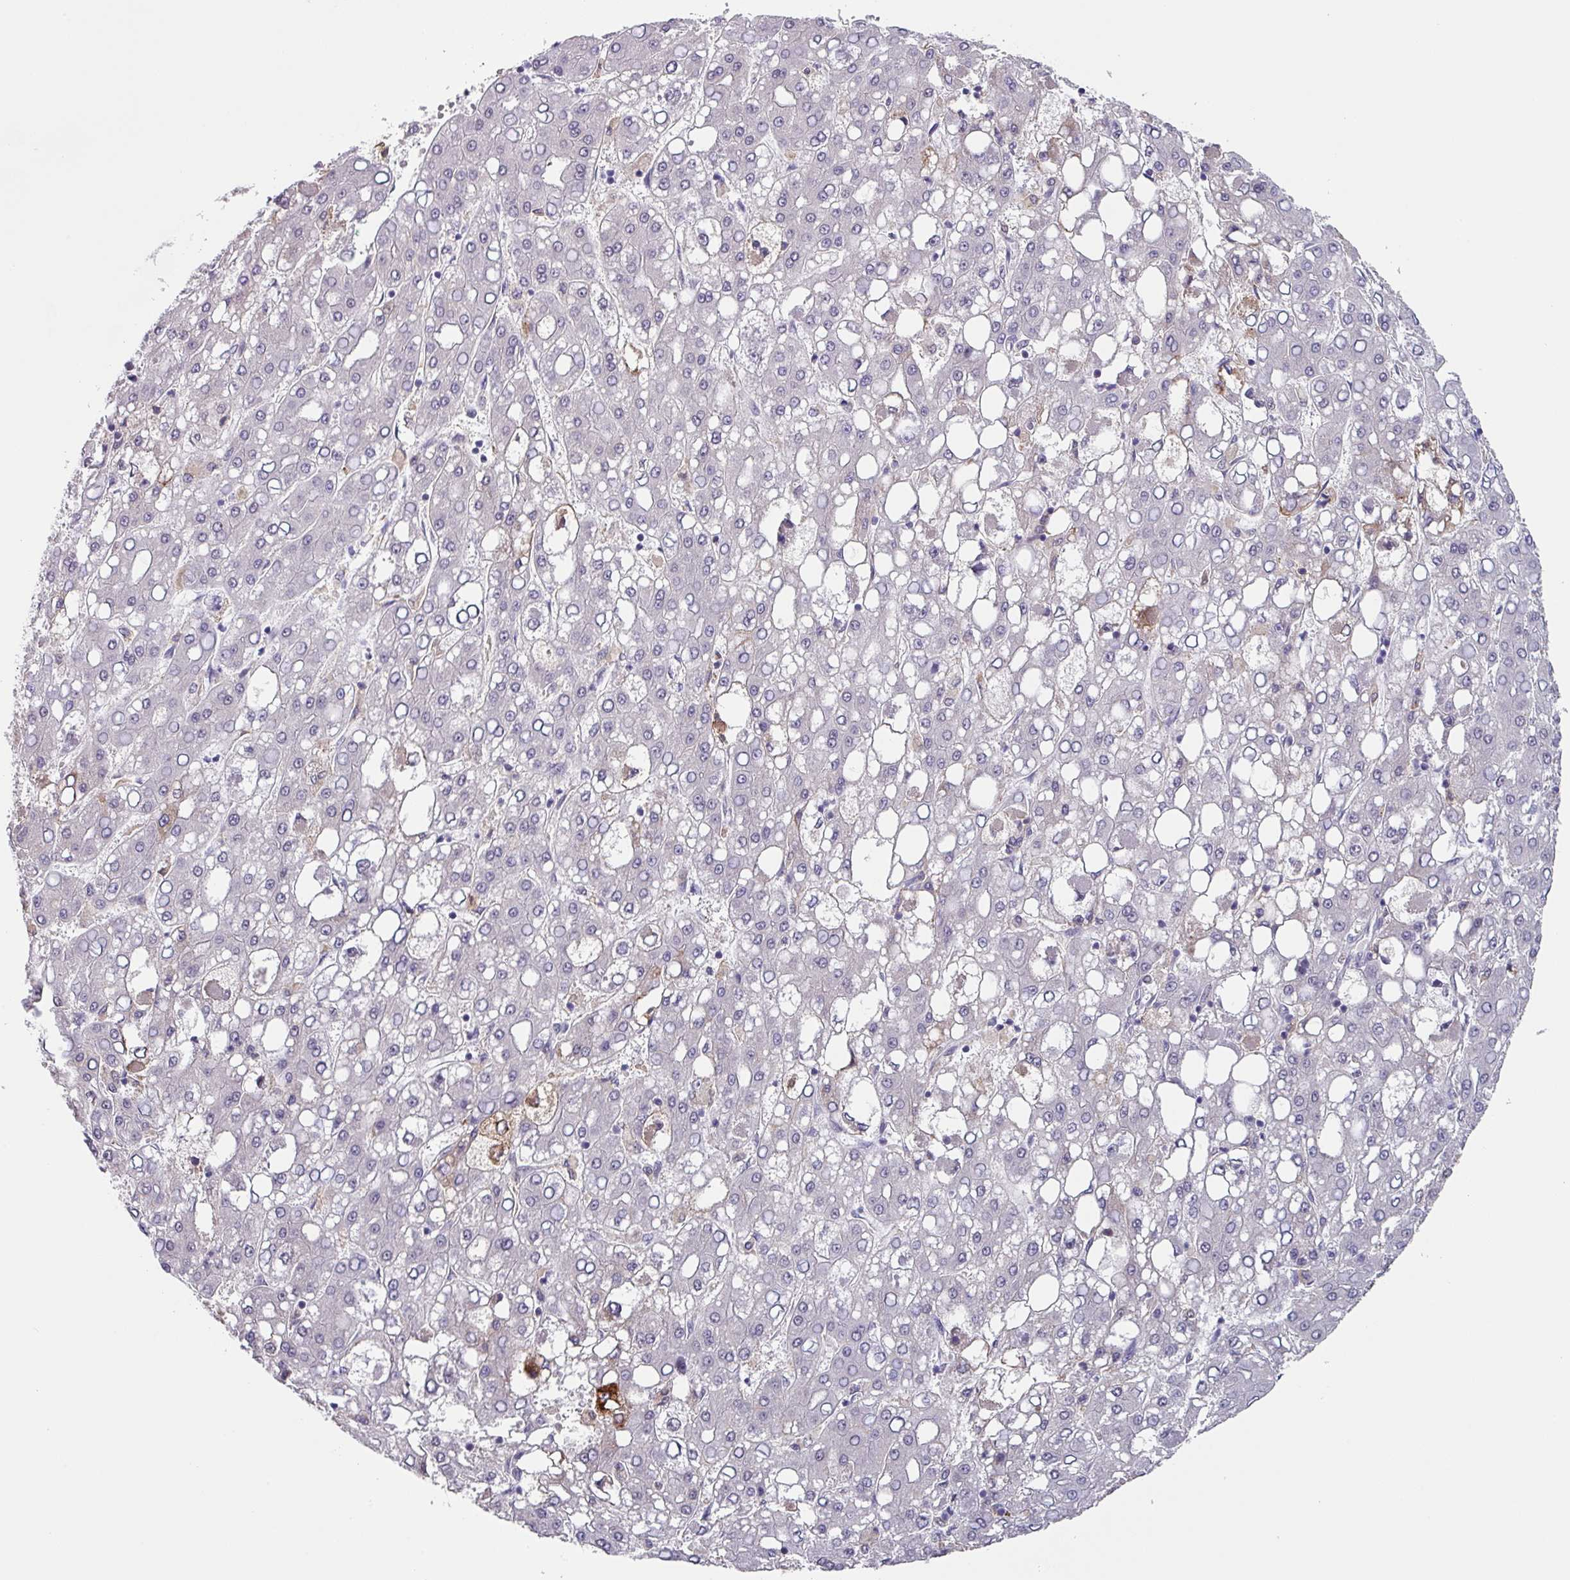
{"staining": {"intensity": "negative", "quantity": "none", "location": "none"}, "tissue": "liver cancer", "cell_type": "Tumor cells", "image_type": "cancer", "snomed": [{"axis": "morphology", "description": "Carcinoma, Hepatocellular, NOS"}, {"axis": "topography", "description": "Liver"}], "caption": "A photomicrograph of liver cancer stained for a protein displays no brown staining in tumor cells.", "gene": "C1QB", "patient": {"sex": "male", "age": 65}}